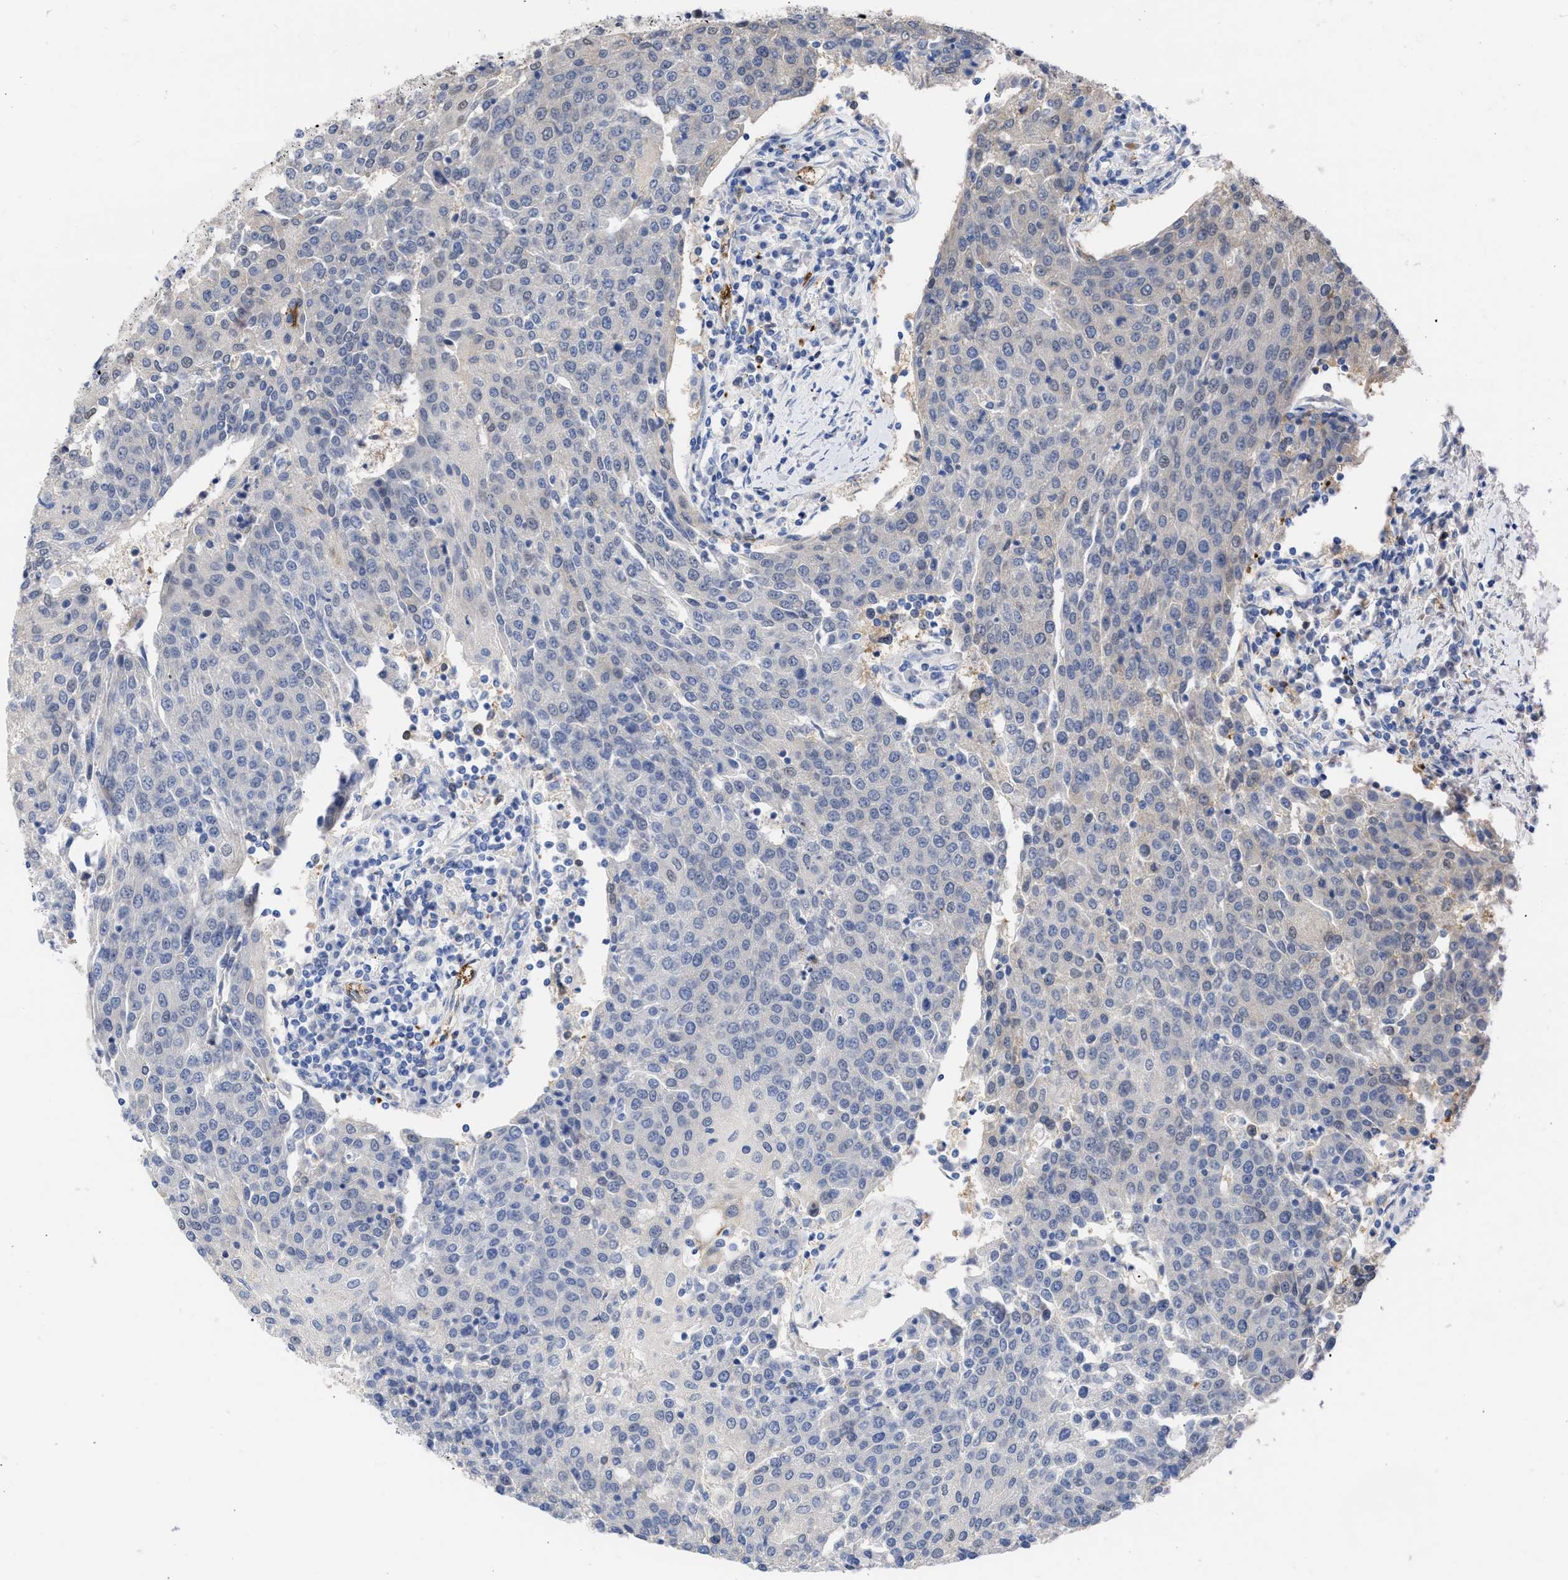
{"staining": {"intensity": "negative", "quantity": "none", "location": "none"}, "tissue": "urothelial cancer", "cell_type": "Tumor cells", "image_type": "cancer", "snomed": [{"axis": "morphology", "description": "Urothelial carcinoma, High grade"}, {"axis": "topography", "description": "Urinary bladder"}], "caption": "A micrograph of human urothelial cancer is negative for staining in tumor cells.", "gene": "THRA", "patient": {"sex": "female", "age": 85}}